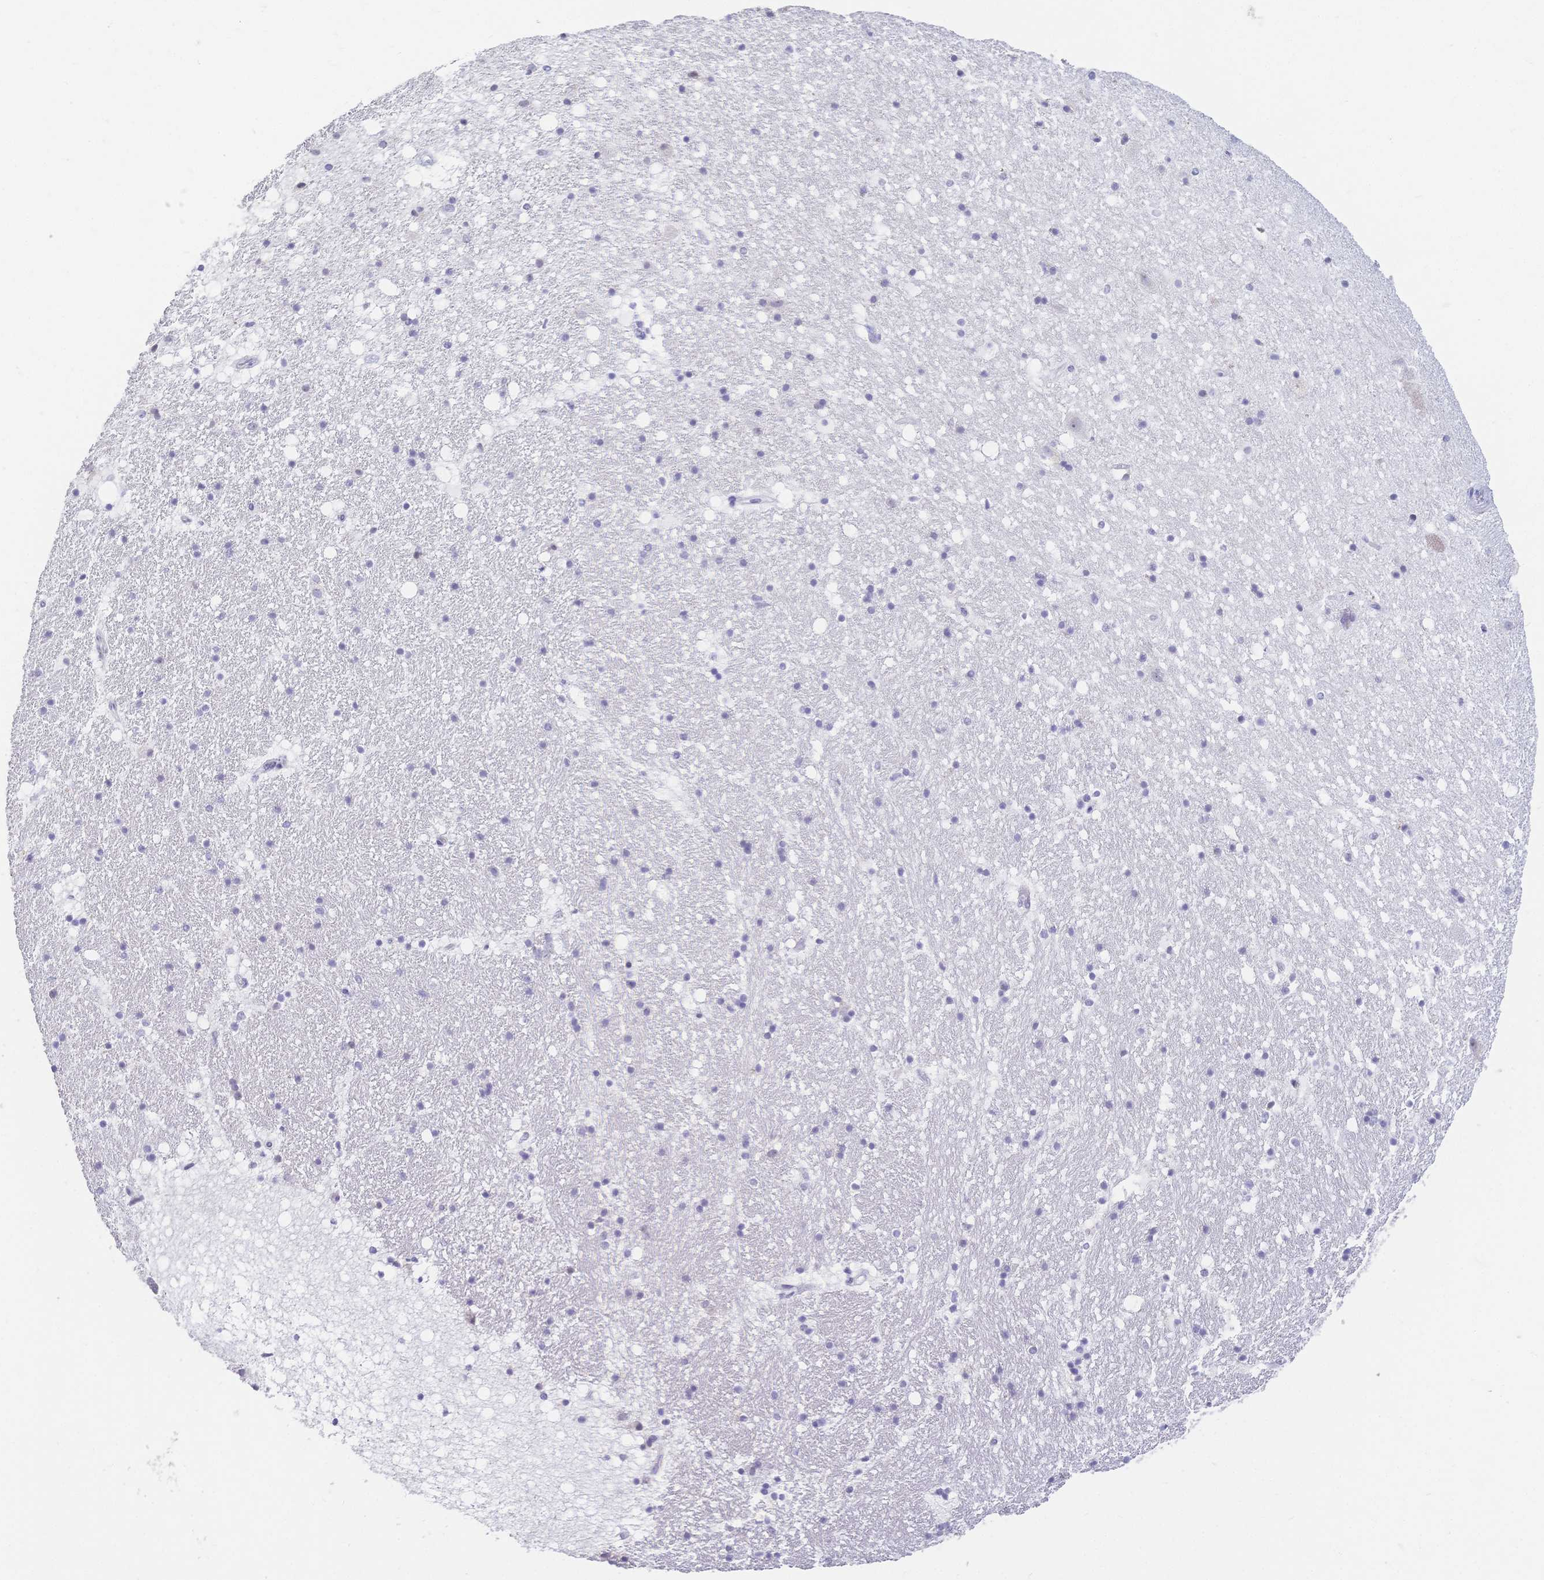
{"staining": {"intensity": "negative", "quantity": "none", "location": "none"}, "tissue": "hippocampus", "cell_type": "Glial cells", "image_type": "normal", "snomed": [{"axis": "morphology", "description": "Normal tissue, NOS"}, {"axis": "topography", "description": "Hippocampus"}], "caption": "Micrograph shows no protein staining in glial cells of benign hippocampus.", "gene": "CR2", "patient": {"sex": "female", "age": 42}}